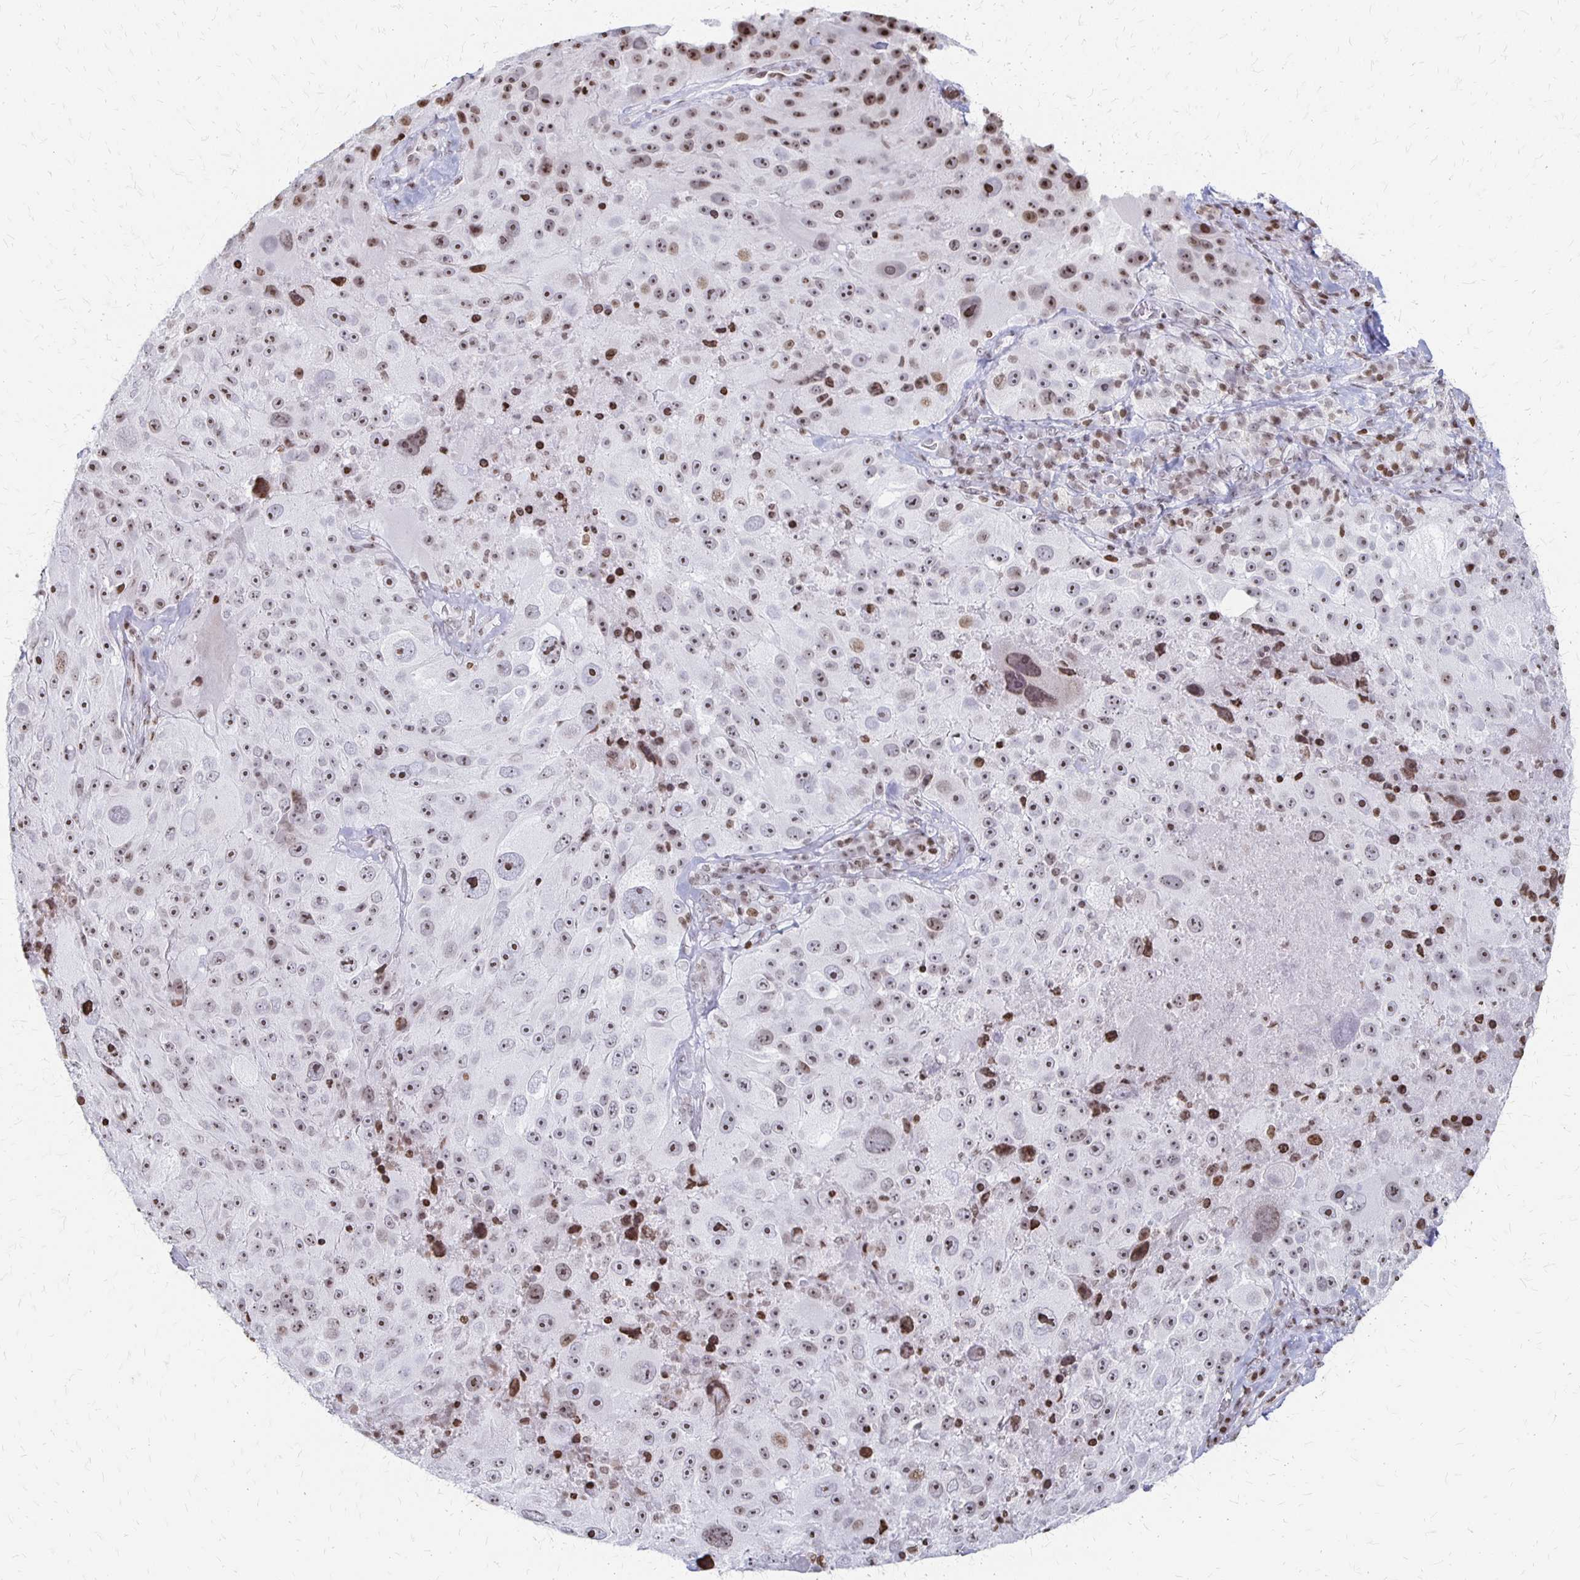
{"staining": {"intensity": "moderate", "quantity": ">75%", "location": "nuclear"}, "tissue": "melanoma", "cell_type": "Tumor cells", "image_type": "cancer", "snomed": [{"axis": "morphology", "description": "Malignant melanoma, Metastatic site"}, {"axis": "topography", "description": "Lymph node"}], "caption": "Moderate nuclear staining is appreciated in approximately >75% of tumor cells in malignant melanoma (metastatic site).", "gene": "ZNF280C", "patient": {"sex": "male", "age": 62}}